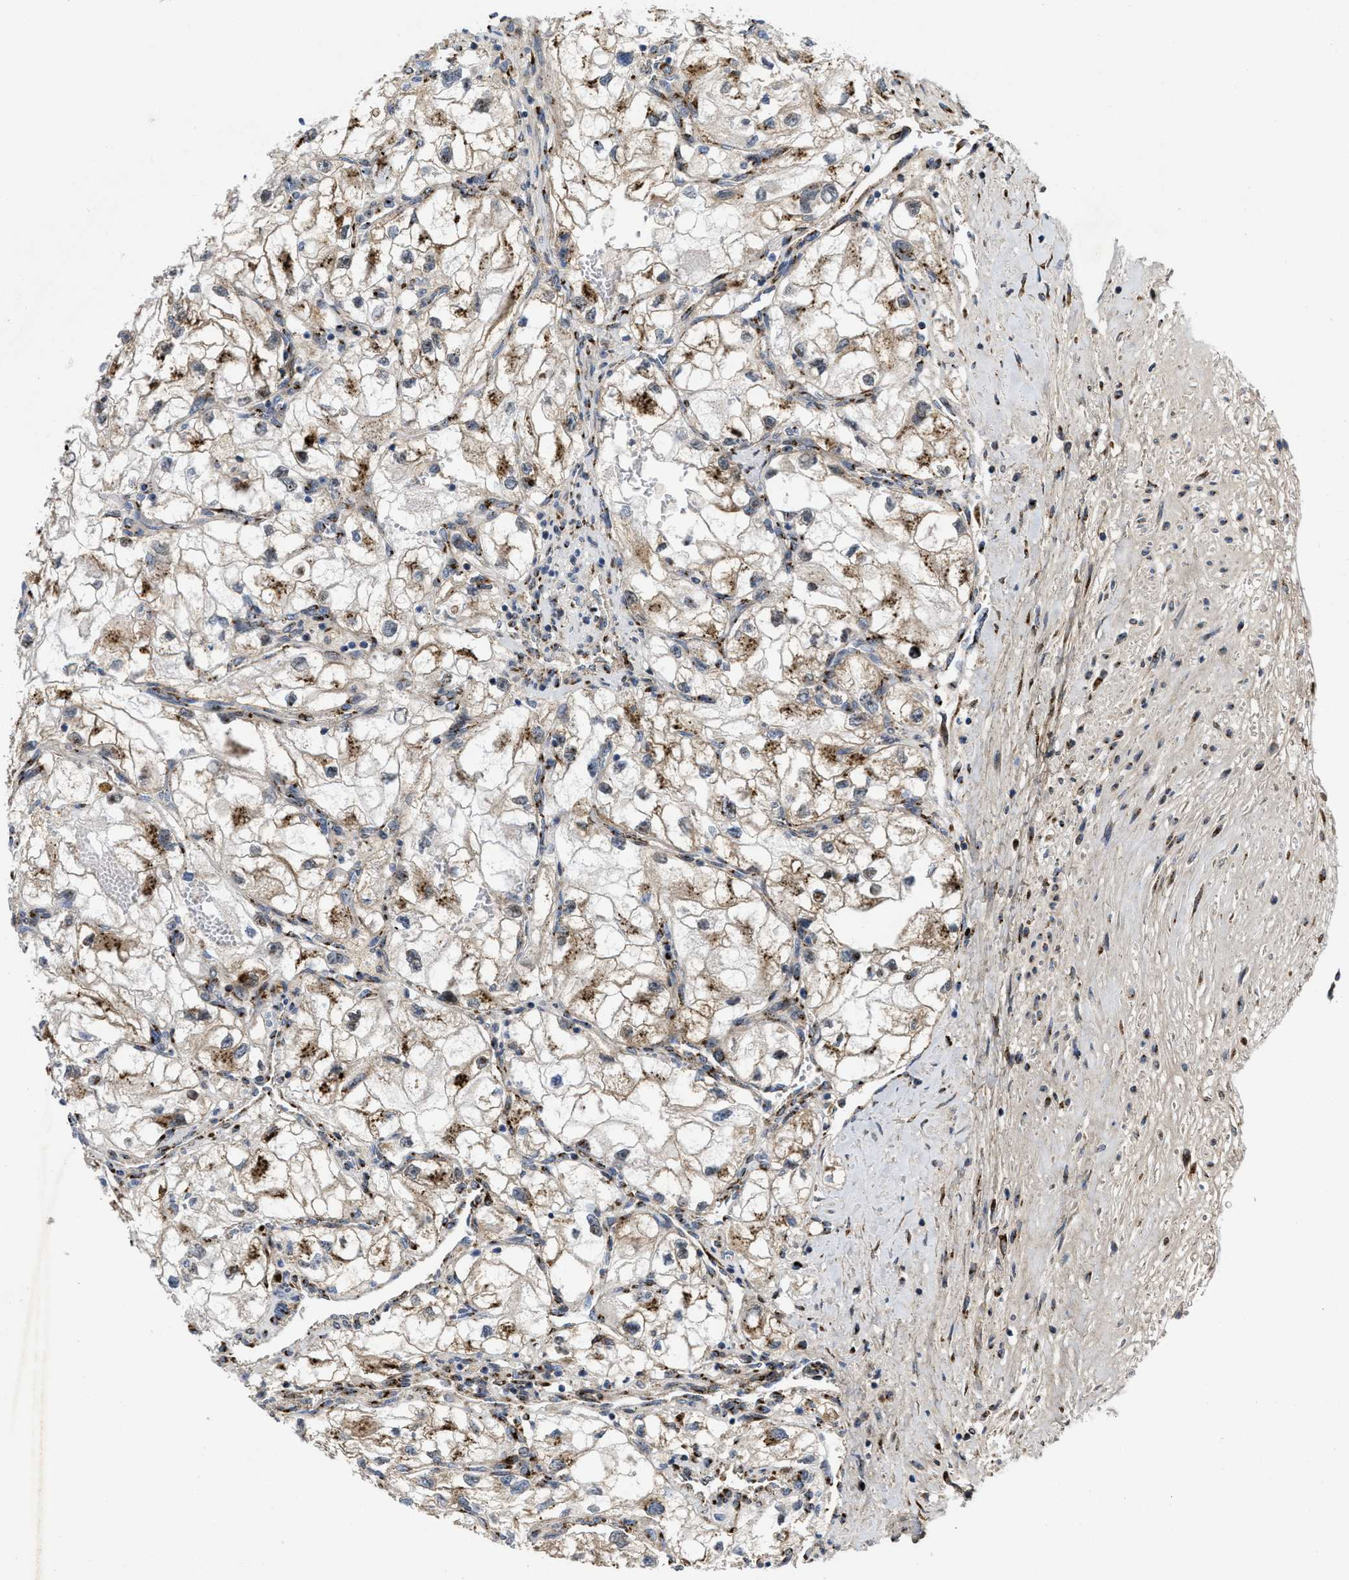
{"staining": {"intensity": "moderate", "quantity": "25%-75%", "location": "cytoplasmic/membranous"}, "tissue": "renal cancer", "cell_type": "Tumor cells", "image_type": "cancer", "snomed": [{"axis": "morphology", "description": "Adenocarcinoma, NOS"}, {"axis": "topography", "description": "Kidney"}], "caption": "Moderate cytoplasmic/membranous protein staining is identified in approximately 25%-75% of tumor cells in renal cancer (adenocarcinoma).", "gene": "ZNF70", "patient": {"sex": "female", "age": 70}}